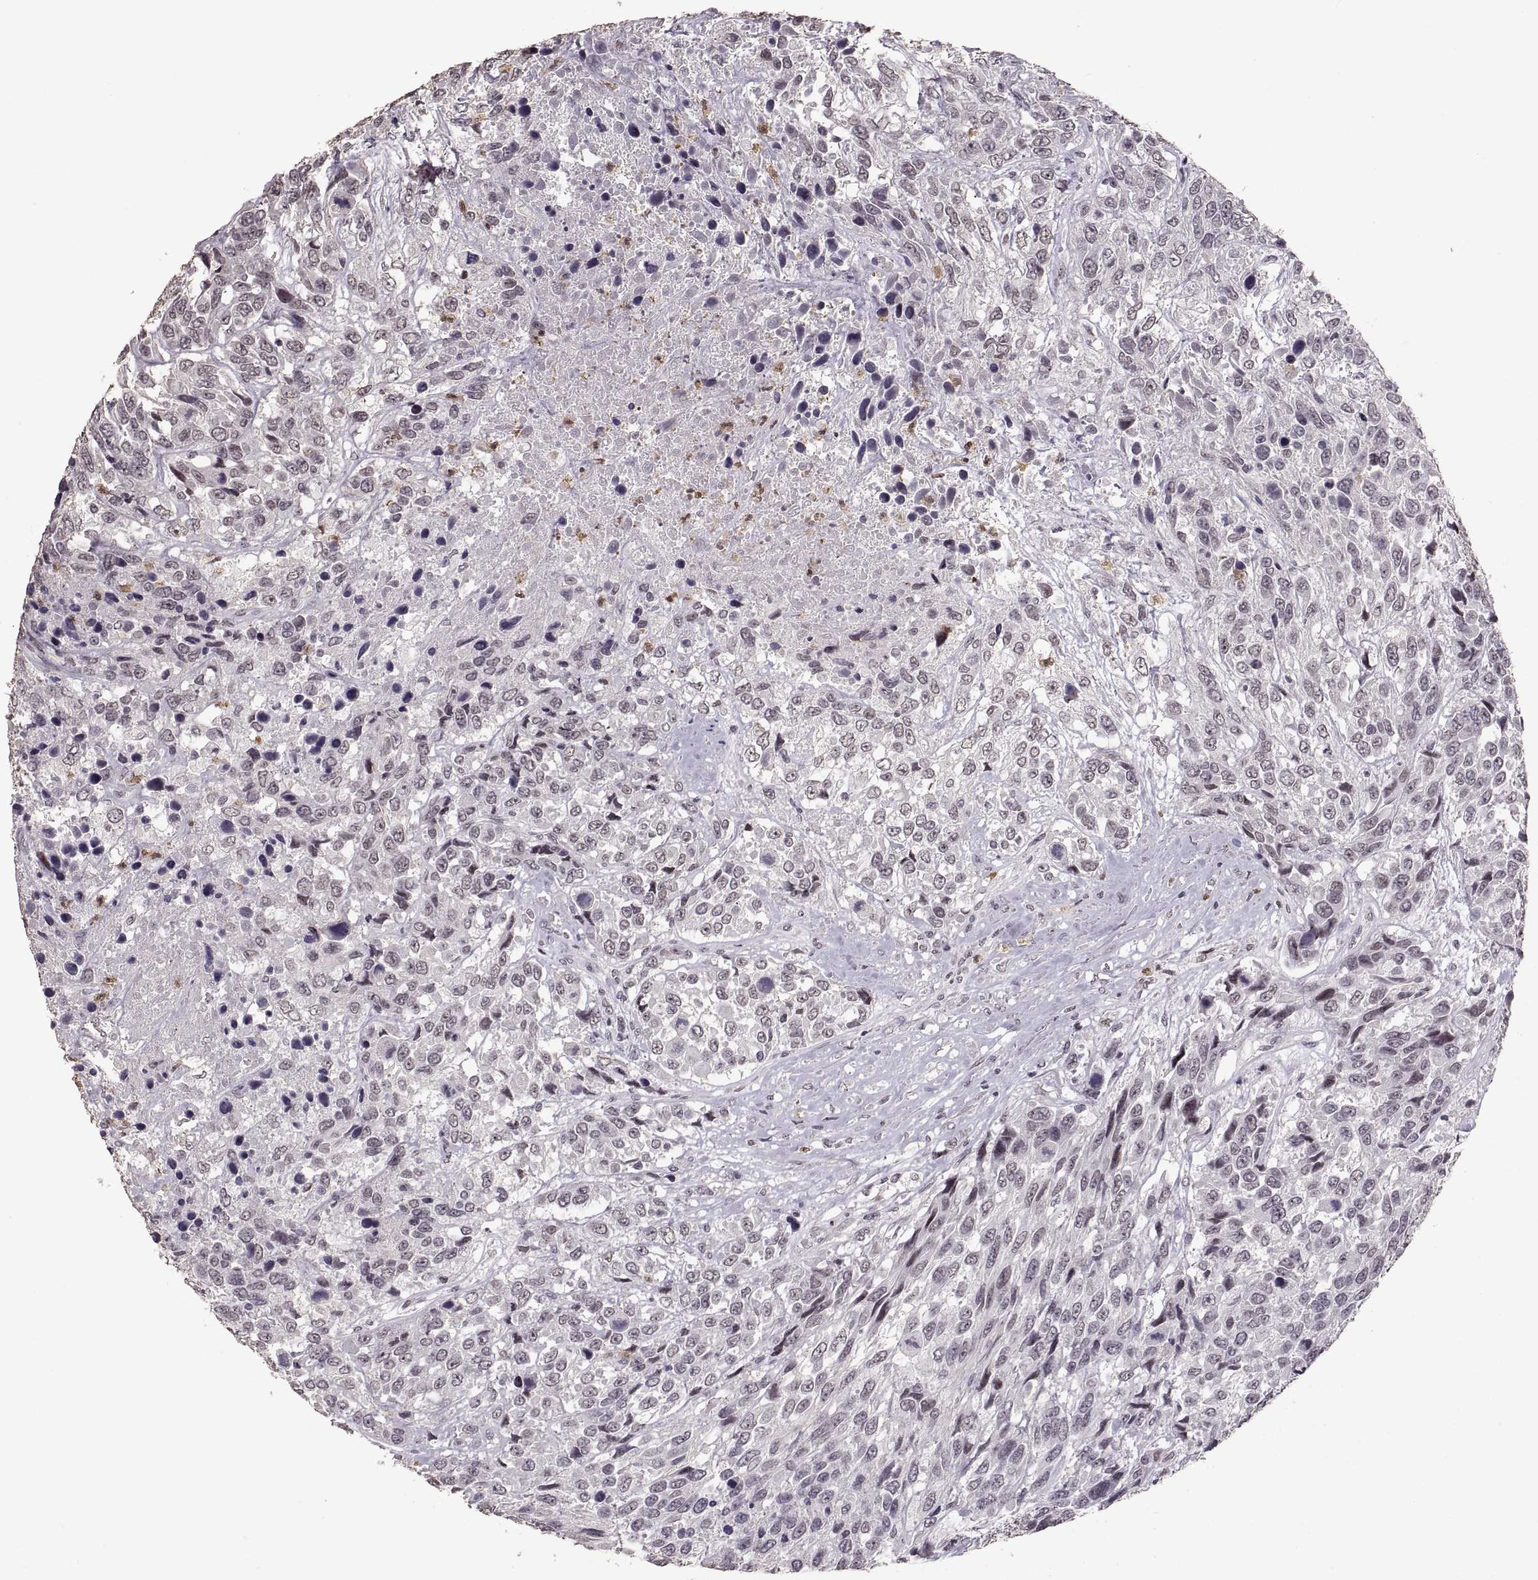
{"staining": {"intensity": "negative", "quantity": "none", "location": "none"}, "tissue": "urothelial cancer", "cell_type": "Tumor cells", "image_type": "cancer", "snomed": [{"axis": "morphology", "description": "Urothelial carcinoma, High grade"}, {"axis": "topography", "description": "Urinary bladder"}], "caption": "This is a image of immunohistochemistry (IHC) staining of high-grade urothelial carcinoma, which shows no expression in tumor cells.", "gene": "PALS1", "patient": {"sex": "female", "age": 70}}